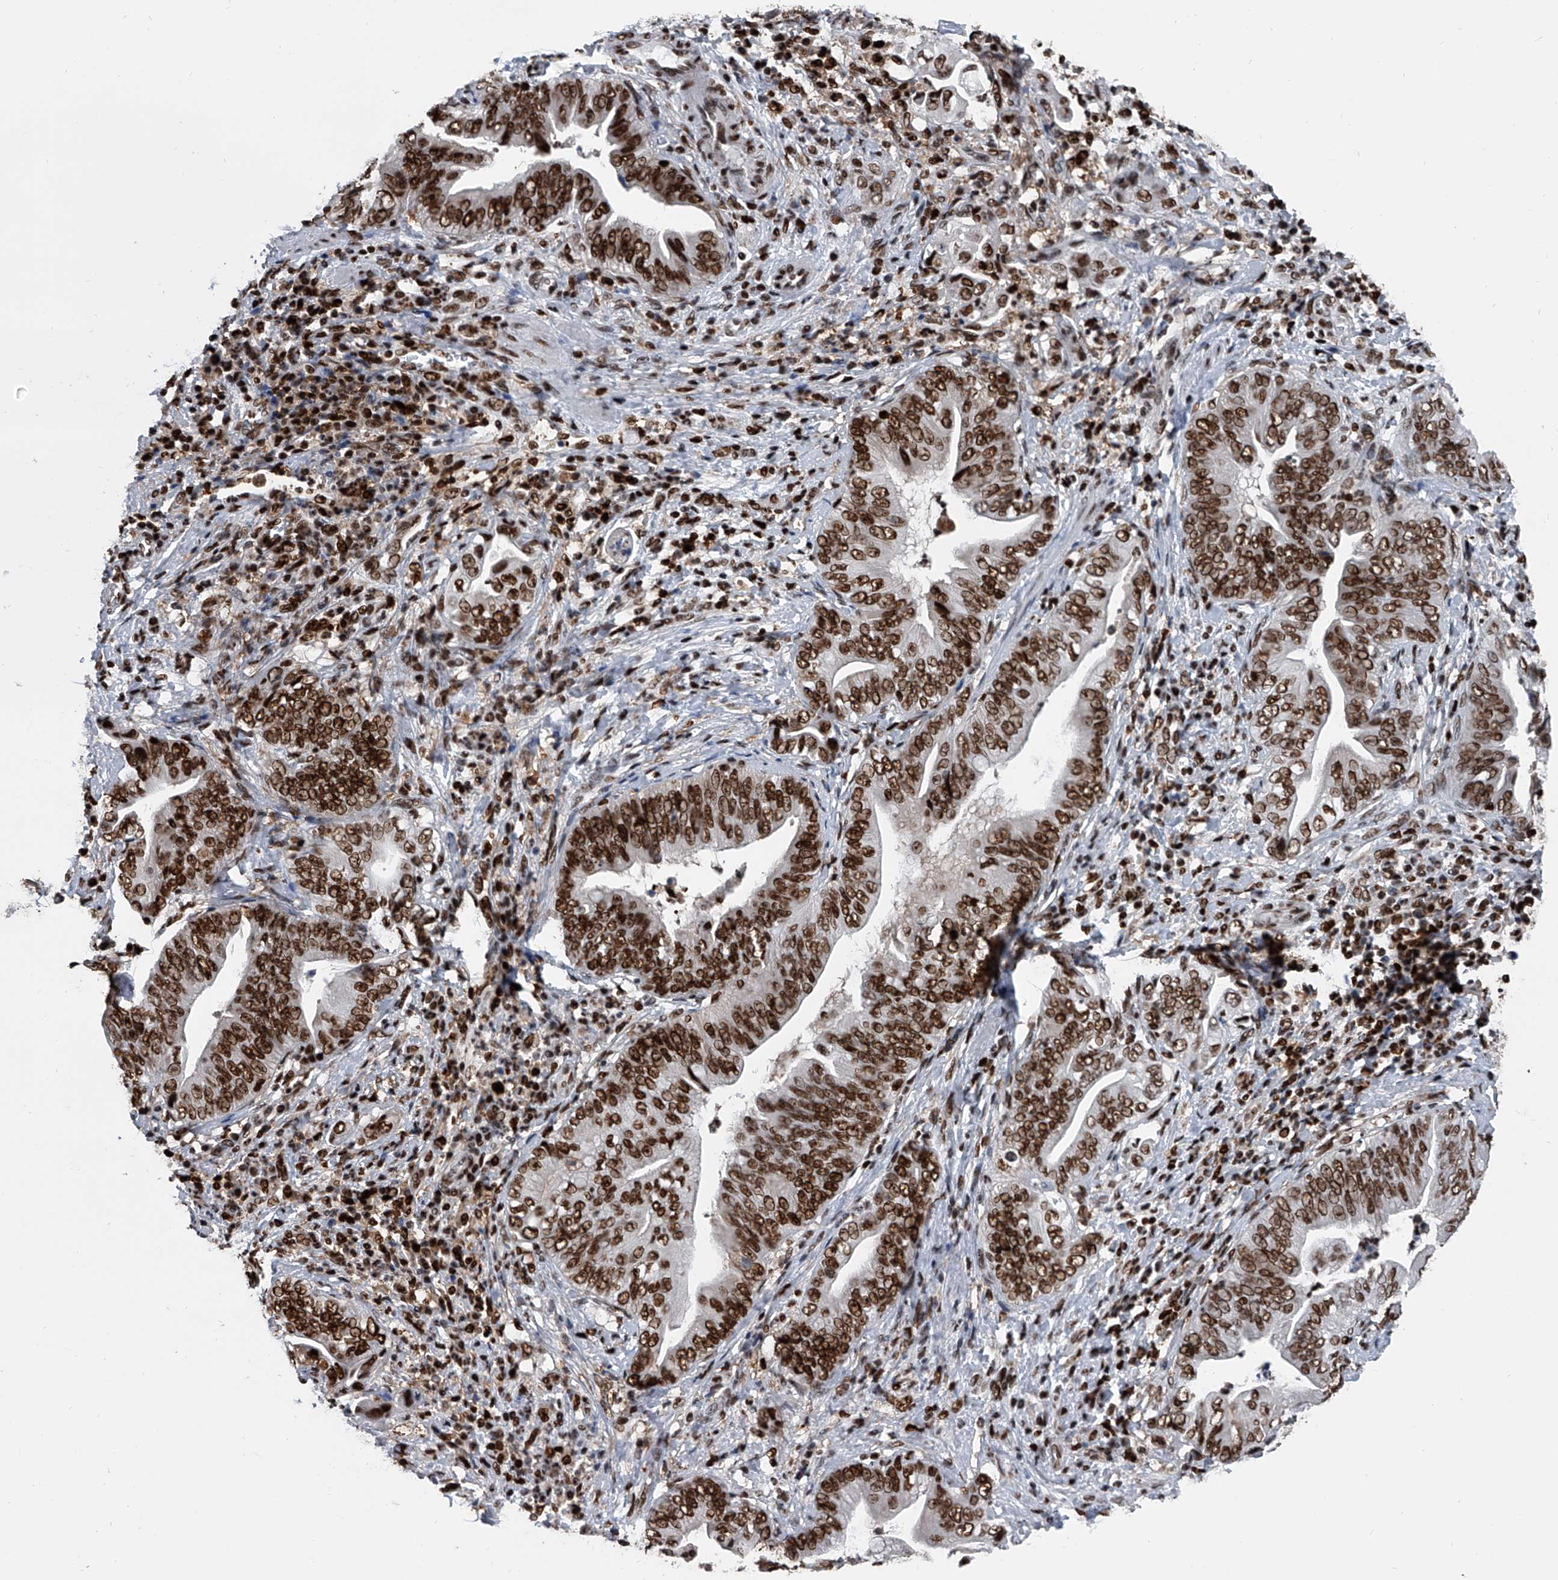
{"staining": {"intensity": "strong", "quantity": ">75%", "location": "nuclear"}, "tissue": "pancreatic cancer", "cell_type": "Tumor cells", "image_type": "cancer", "snomed": [{"axis": "morphology", "description": "Adenocarcinoma, NOS"}, {"axis": "topography", "description": "Pancreas"}], "caption": "IHC photomicrograph of neoplastic tissue: pancreatic adenocarcinoma stained using immunohistochemistry (IHC) displays high levels of strong protein expression localized specifically in the nuclear of tumor cells, appearing as a nuclear brown color.", "gene": "FKBP5", "patient": {"sex": "male", "age": 75}}